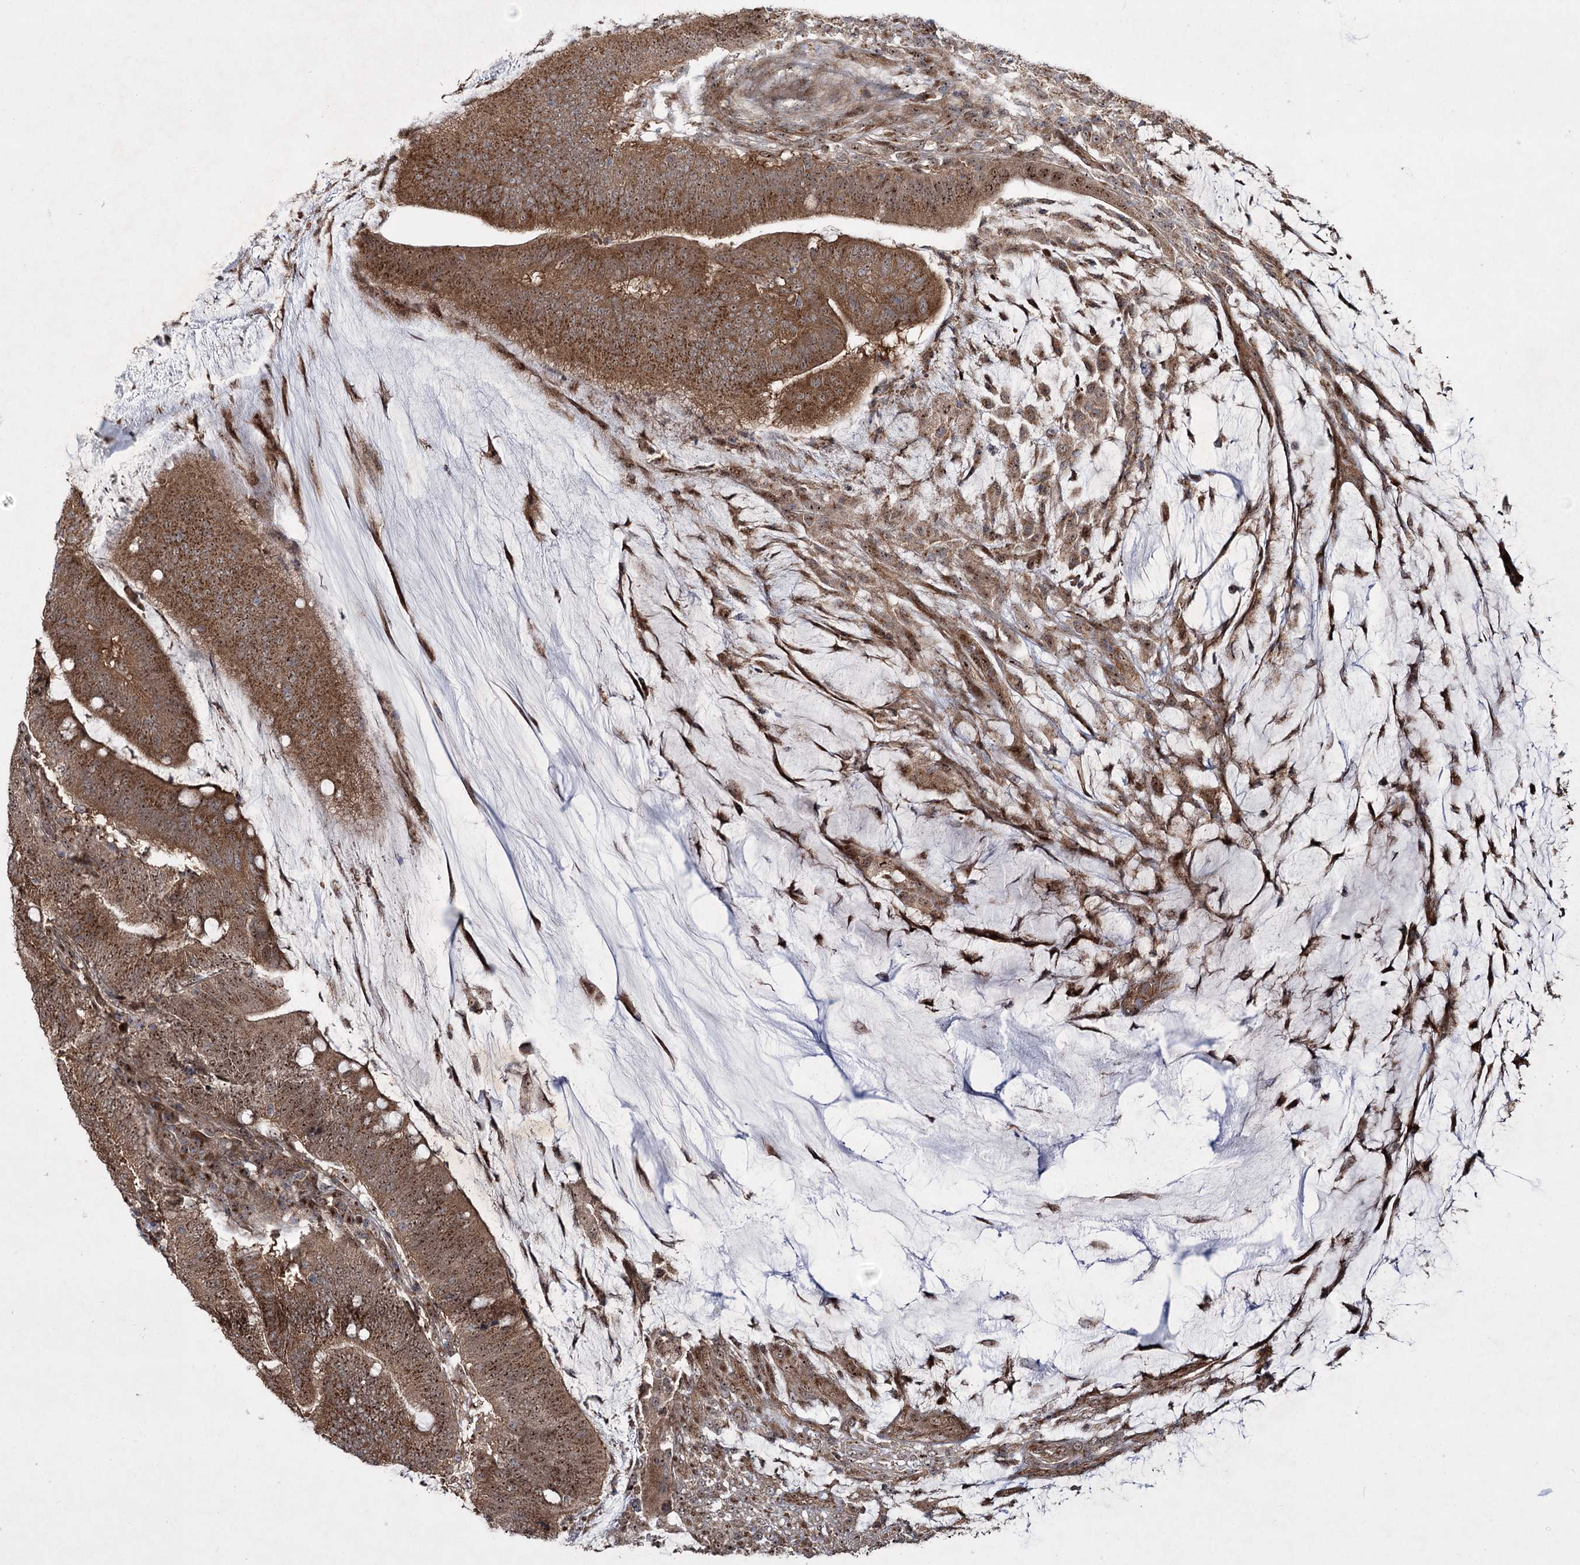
{"staining": {"intensity": "strong", "quantity": ">75%", "location": "cytoplasmic/membranous,nuclear"}, "tissue": "colorectal cancer", "cell_type": "Tumor cells", "image_type": "cancer", "snomed": [{"axis": "morphology", "description": "Adenocarcinoma, NOS"}, {"axis": "topography", "description": "Colon"}], "caption": "Human colorectal cancer (adenocarcinoma) stained with a brown dye demonstrates strong cytoplasmic/membranous and nuclear positive expression in approximately >75% of tumor cells.", "gene": "SERINC5", "patient": {"sex": "female", "age": 66}}